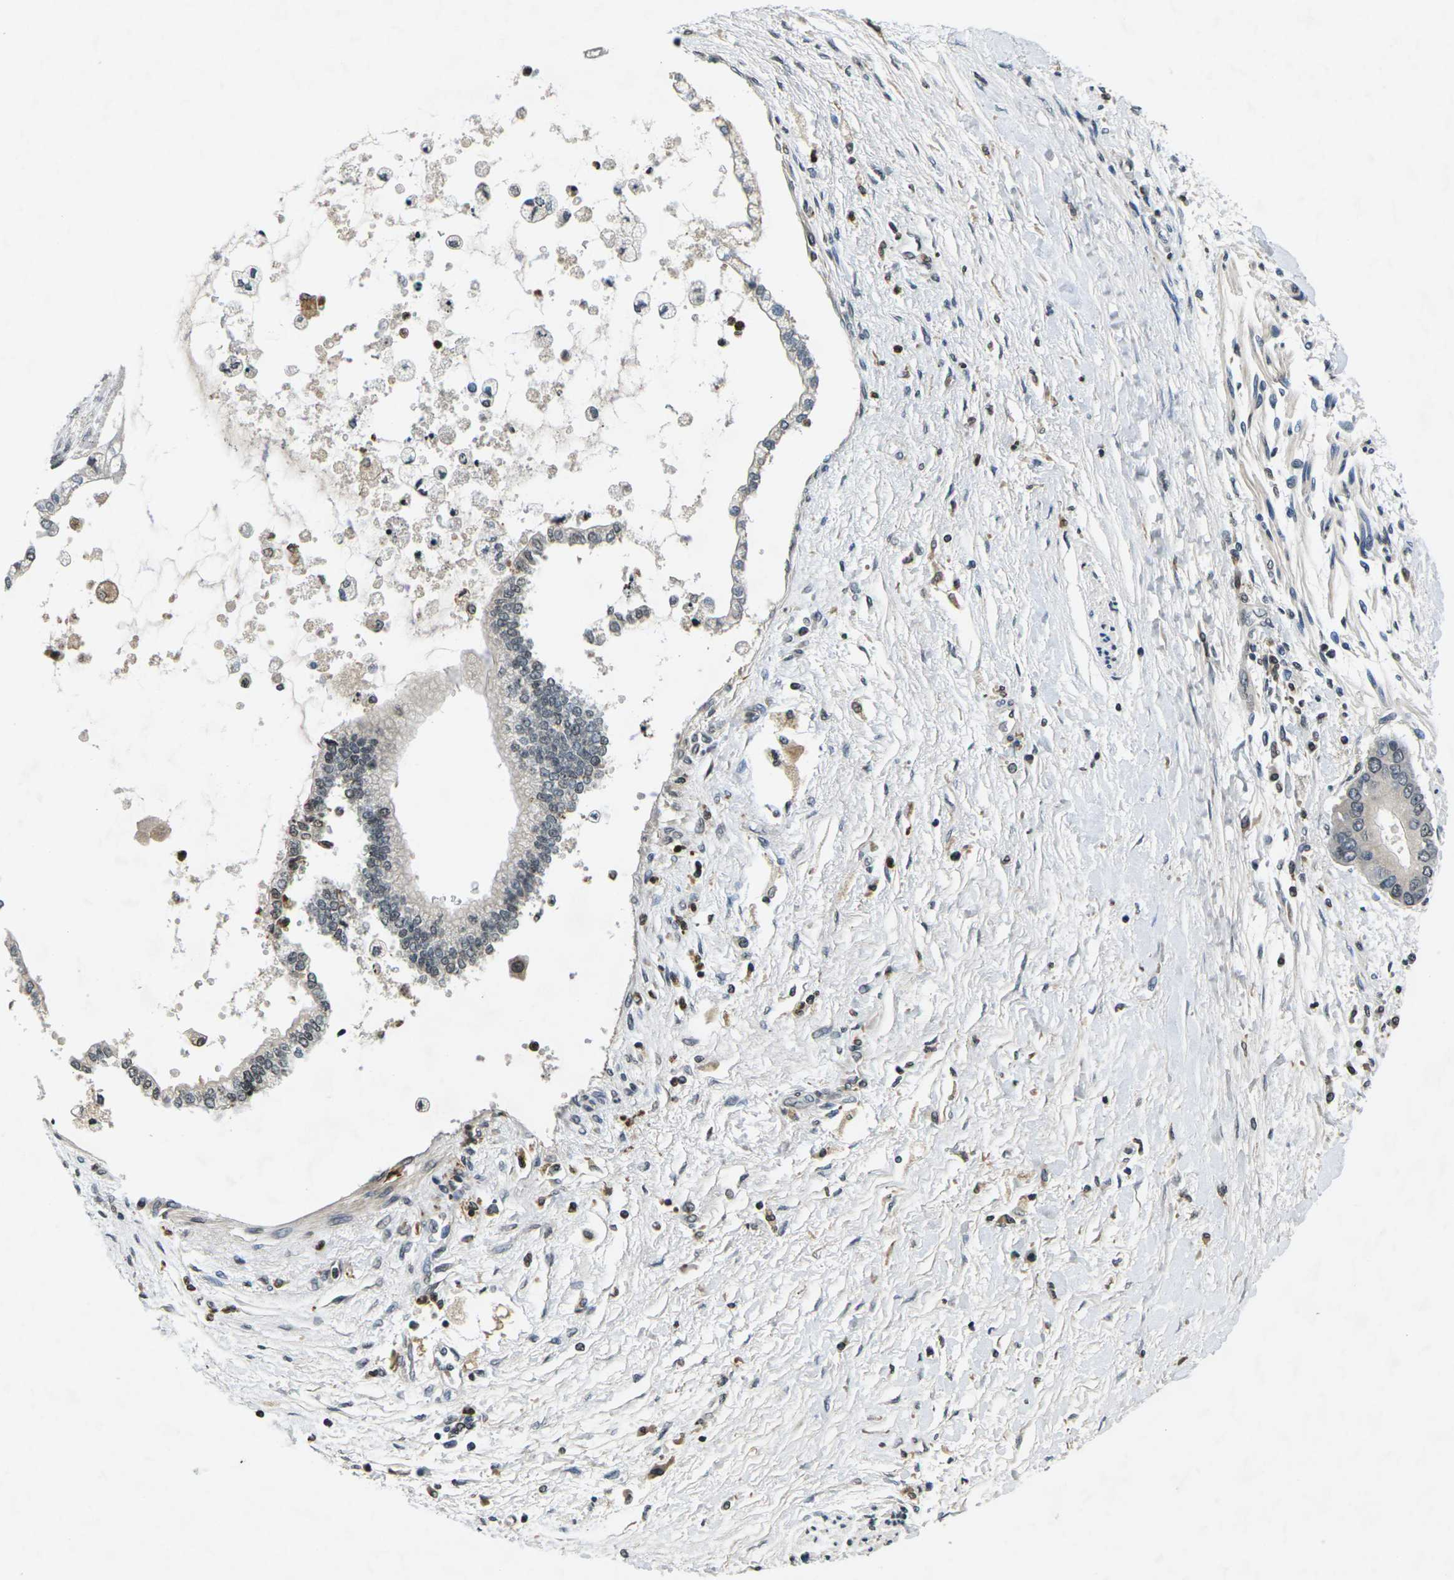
{"staining": {"intensity": "negative", "quantity": "none", "location": "none"}, "tissue": "liver cancer", "cell_type": "Tumor cells", "image_type": "cancer", "snomed": [{"axis": "morphology", "description": "Cholangiocarcinoma"}, {"axis": "topography", "description": "Liver"}], "caption": "DAB (3,3'-diaminobenzidine) immunohistochemical staining of human cholangiocarcinoma (liver) reveals no significant positivity in tumor cells. (DAB (3,3'-diaminobenzidine) immunohistochemistry visualized using brightfield microscopy, high magnification).", "gene": "C1QC", "patient": {"sex": "male", "age": 50}}